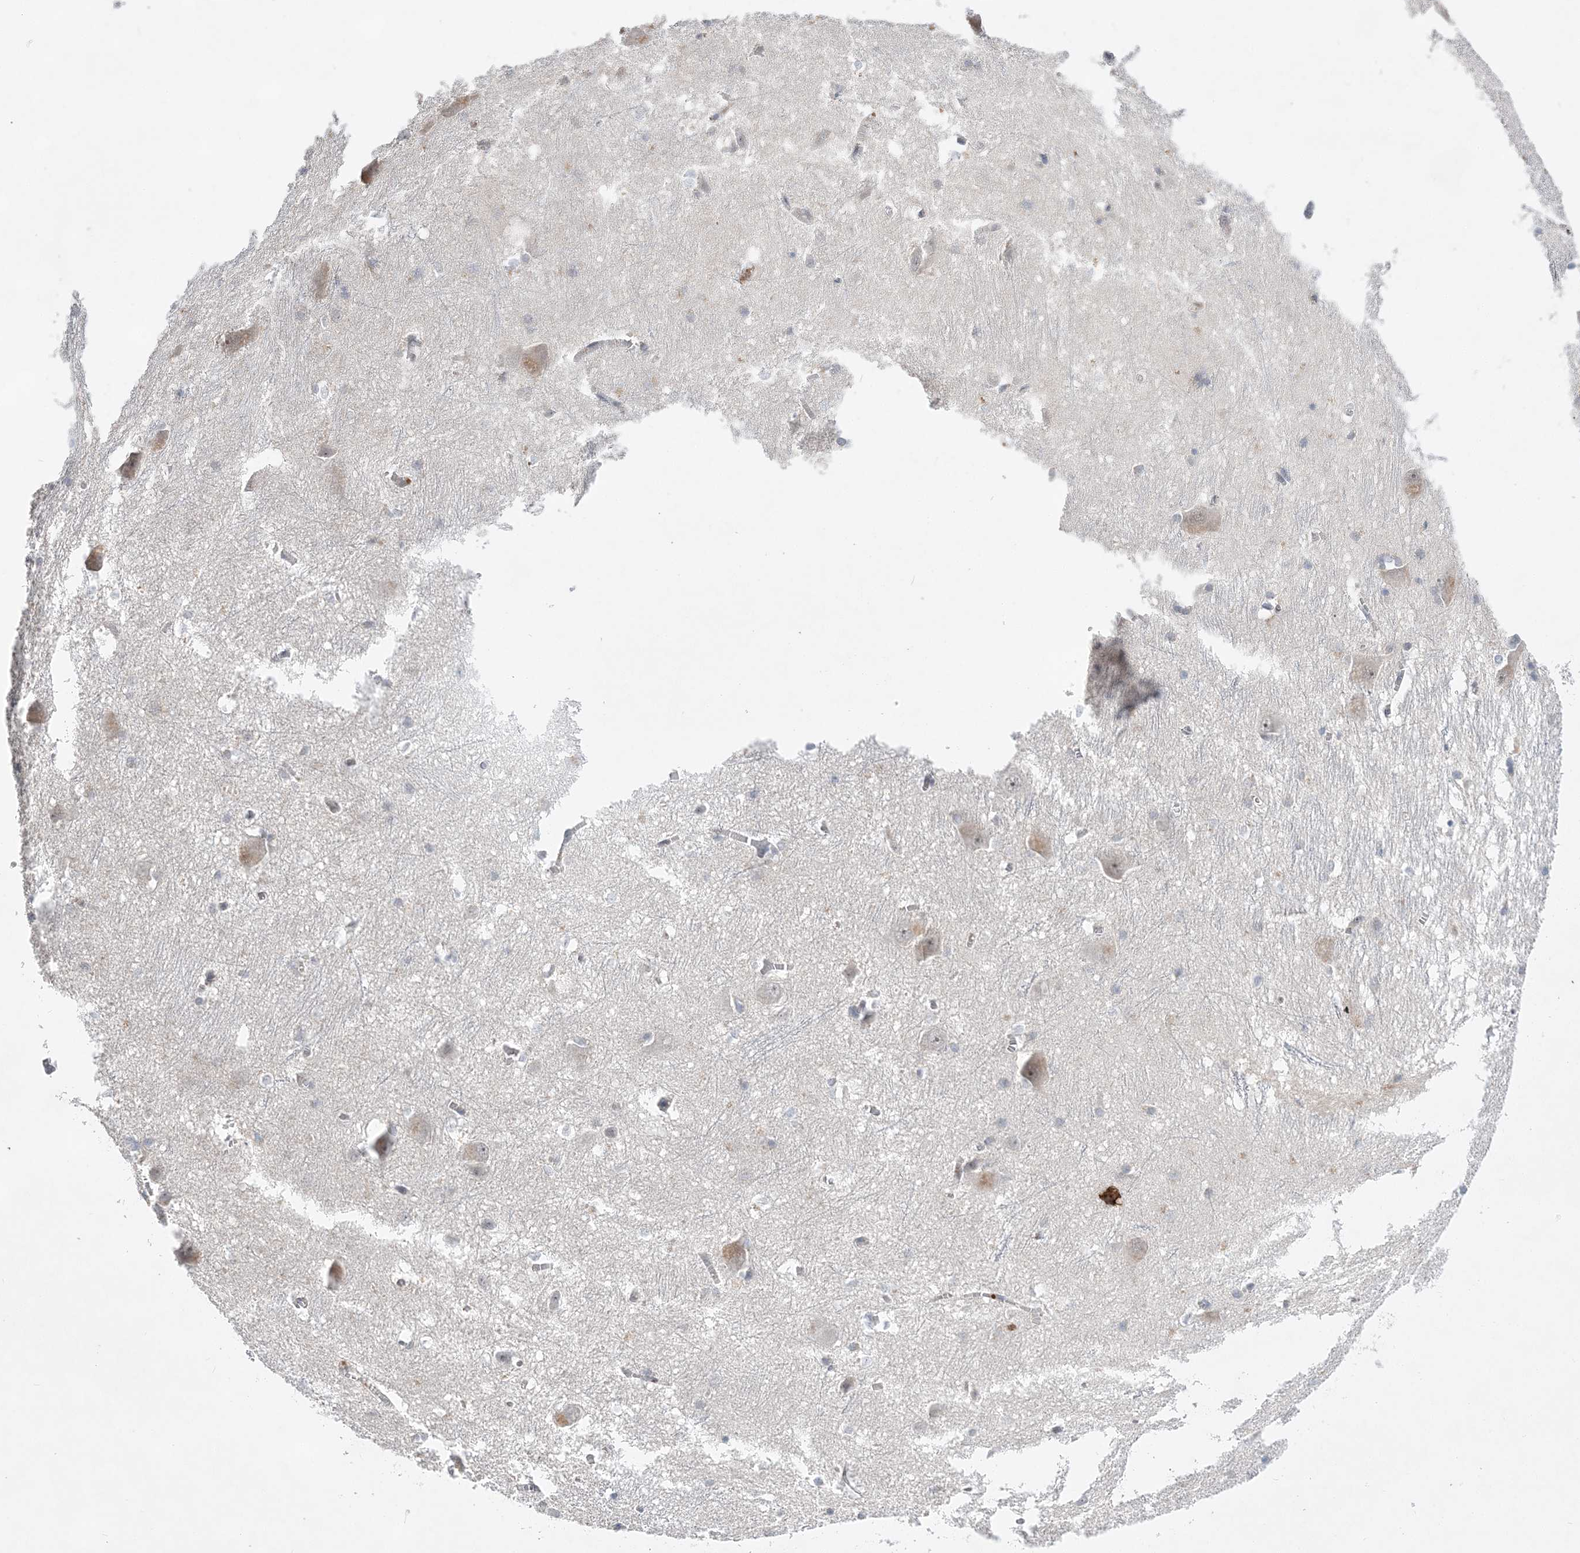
{"staining": {"intensity": "negative", "quantity": "none", "location": "none"}, "tissue": "caudate", "cell_type": "Glial cells", "image_type": "normal", "snomed": [{"axis": "morphology", "description": "Normal tissue, NOS"}, {"axis": "topography", "description": "Lateral ventricle wall"}], "caption": "The histopathology image exhibits no significant staining in glial cells of caudate.", "gene": "TMEM132B", "patient": {"sex": "male", "age": 37}}